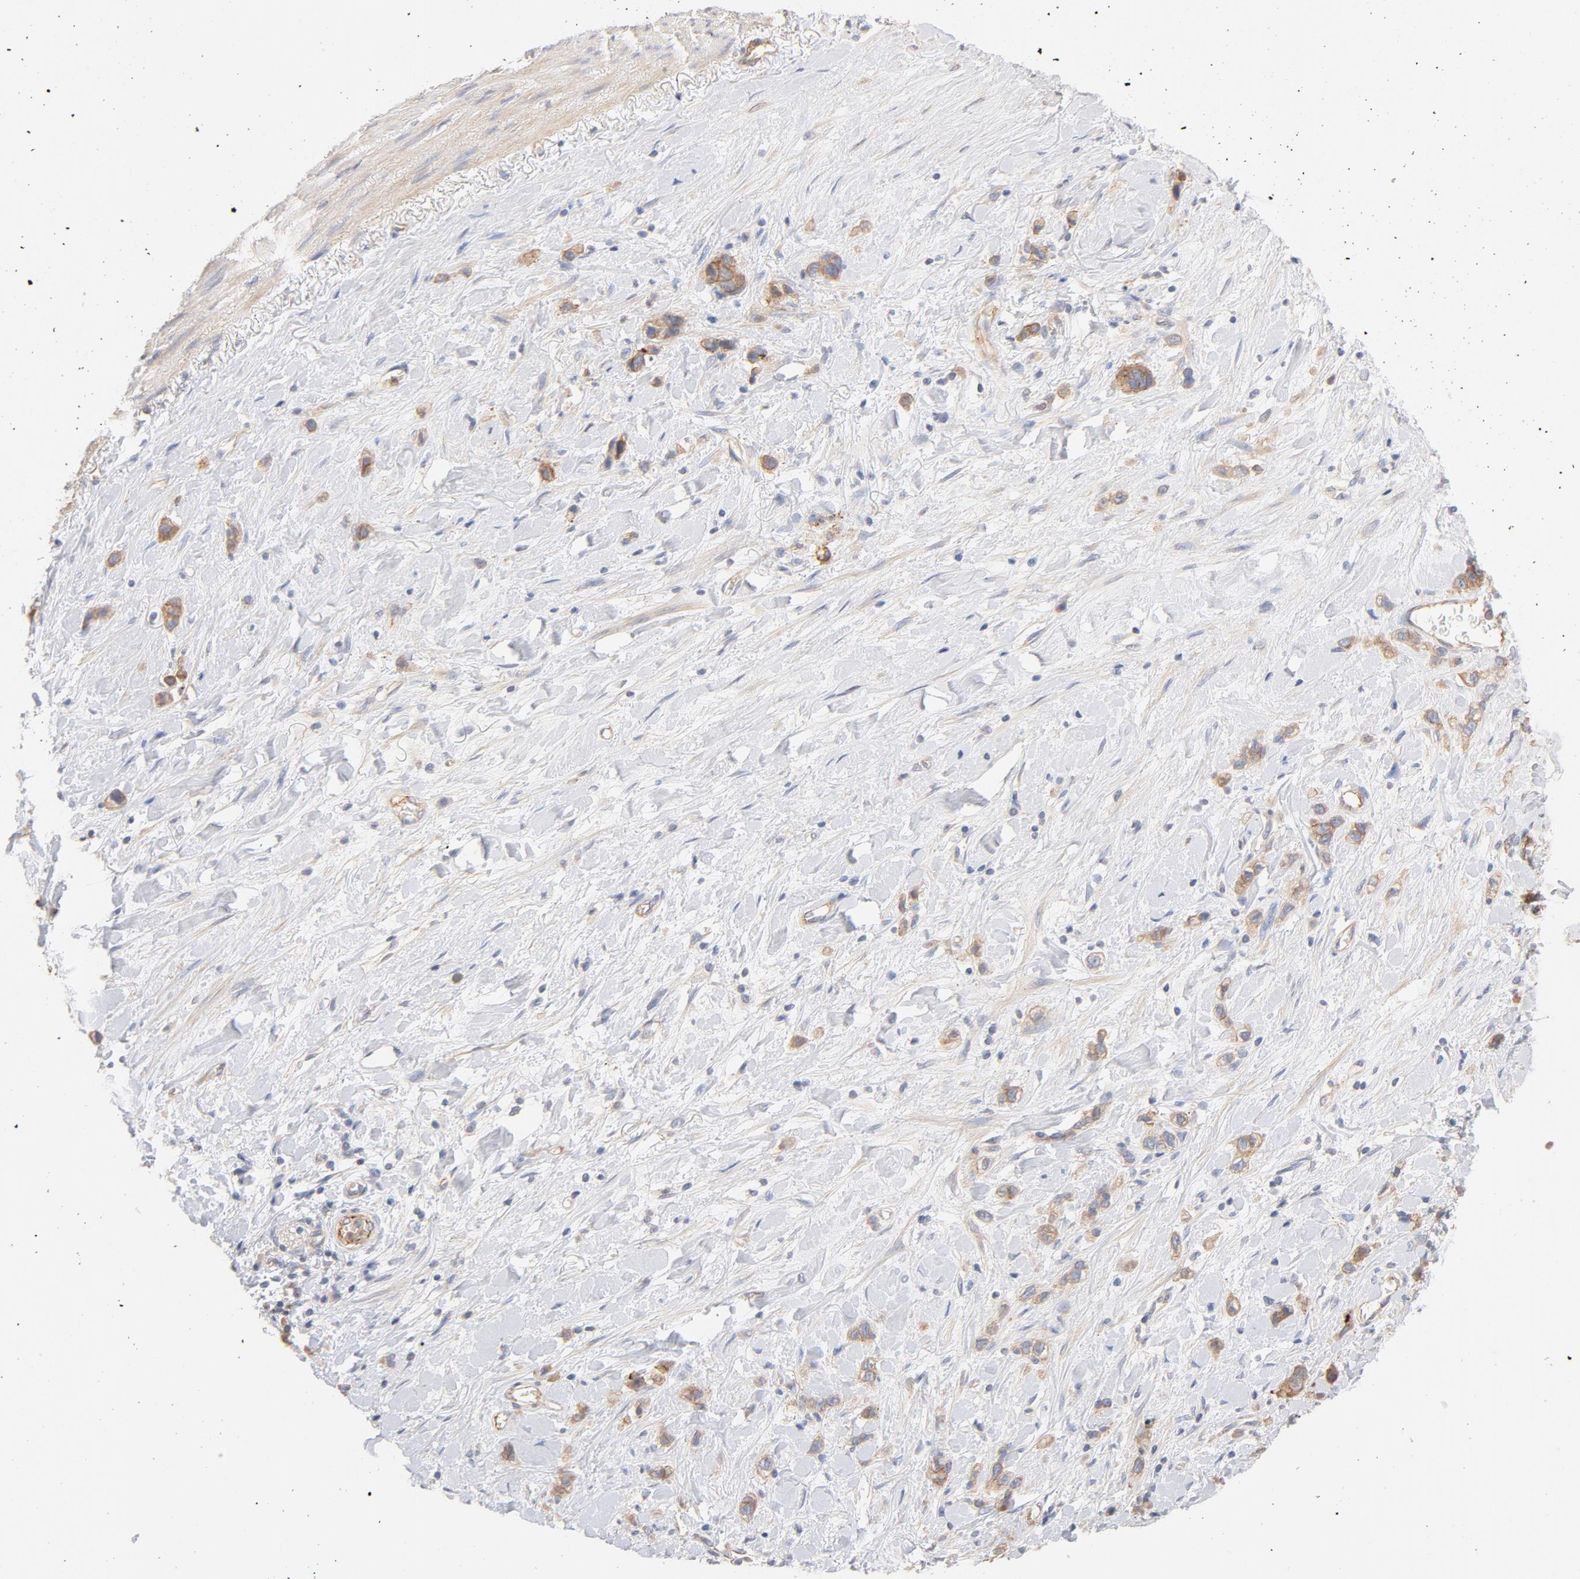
{"staining": {"intensity": "moderate", "quantity": ">75%", "location": "cytoplasmic/membranous"}, "tissue": "stomach cancer", "cell_type": "Tumor cells", "image_type": "cancer", "snomed": [{"axis": "morphology", "description": "Normal tissue, NOS"}, {"axis": "morphology", "description": "Adenocarcinoma, NOS"}, {"axis": "morphology", "description": "Adenocarcinoma, High grade"}, {"axis": "topography", "description": "Stomach, upper"}, {"axis": "topography", "description": "Stomach"}], "caption": "This is an image of immunohistochemistry staining of stomach adenocarcinoma, which shows moderate positivity in the cytoplasmic/membranous of tumor cells.", "gene": "STRN3", "patient": {"sex": "female", "age": 65}}